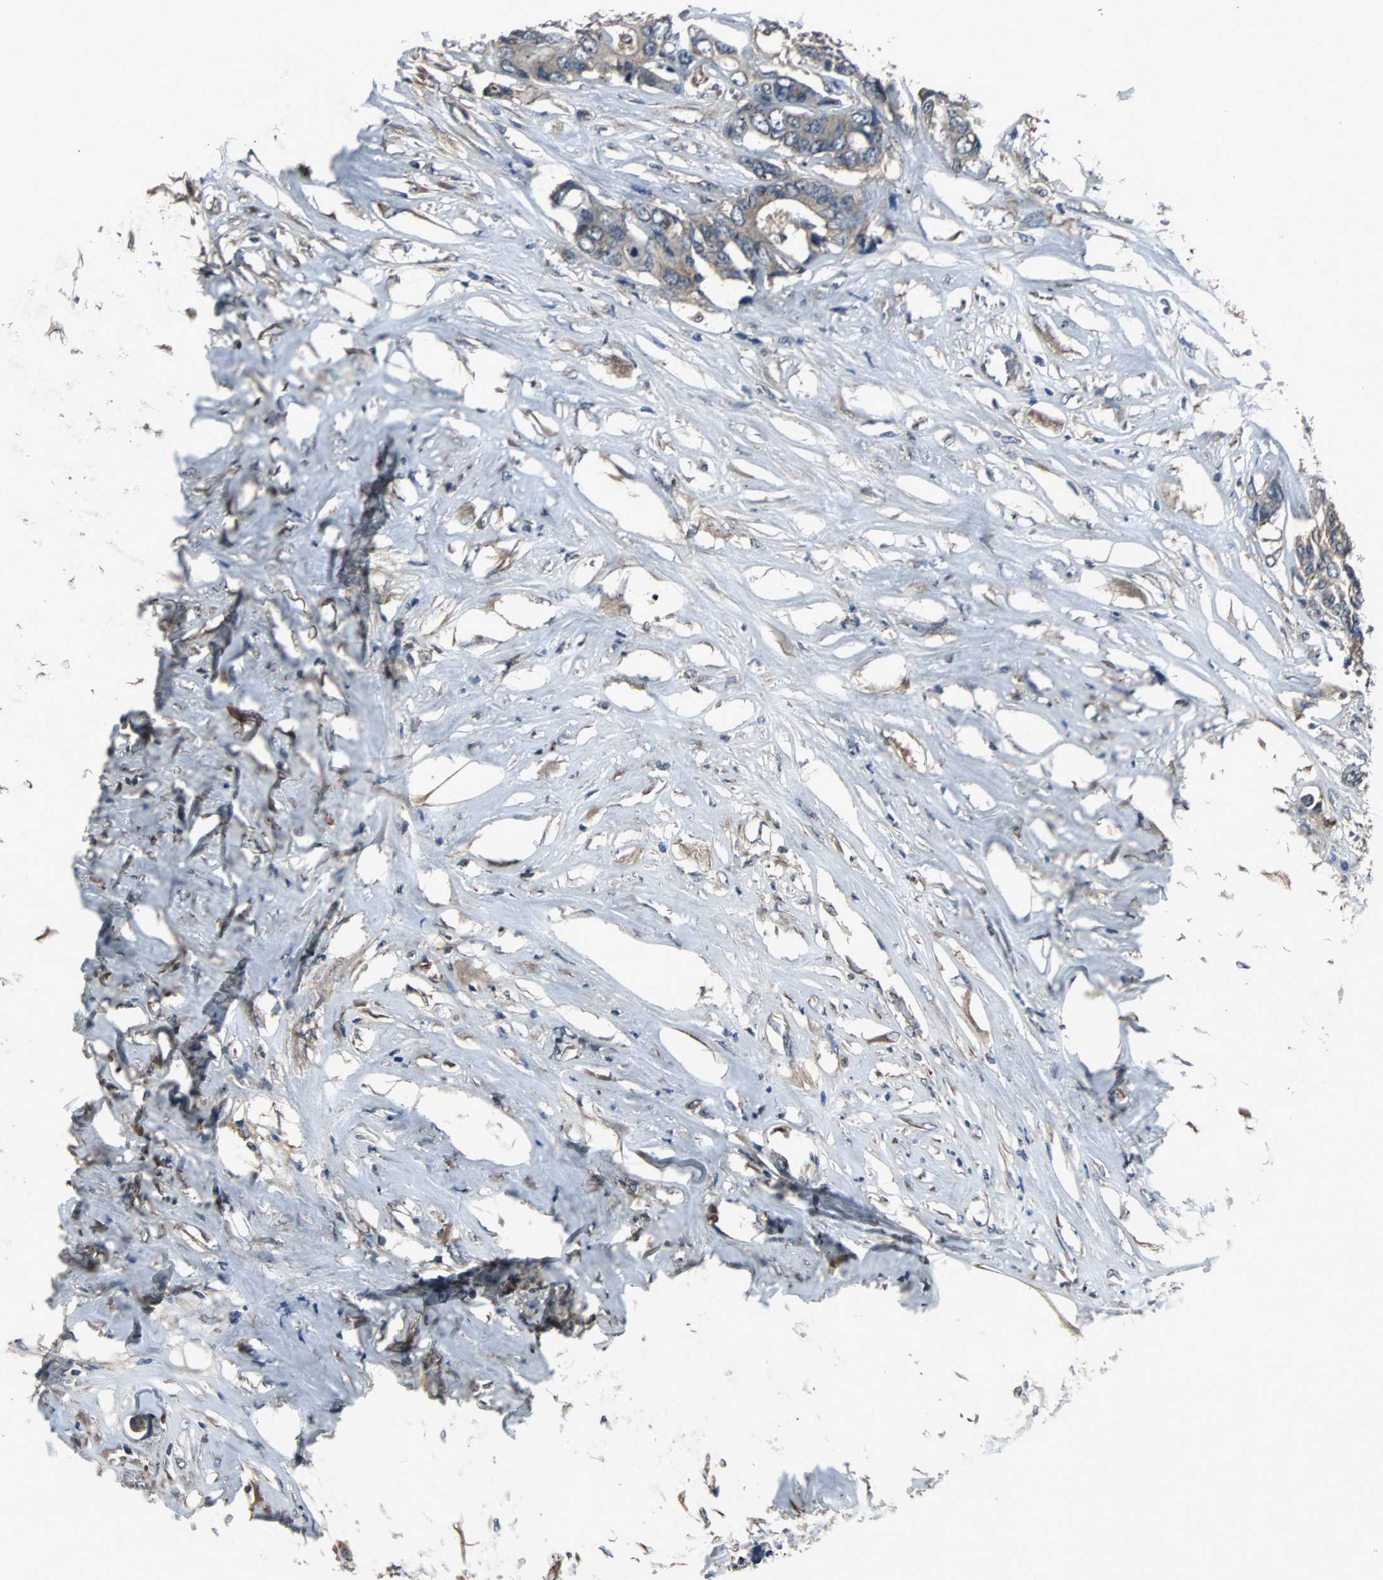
{"staining": {"intensity": "moderate", "quantity": ">75%", "location": "cytoplasmic/membranous"}, "tissue": "colorectal cancer", "cell_type": "Tumor cells", "image_type": "cancer", "snomed": [{"axis": "morphology", "description": "Adenocarcinoma, NOS"}, {"axis": "topography", "description": "Rectum"}], "caption": "This is an image of immunohistochemistry staining of adenocarcinoma (colorectal), which shows moderate expression in the cytoplasmic/membranous of tumor cells.", "gene": "SOS1", "patient": {"sex": "male", "age": 55}}